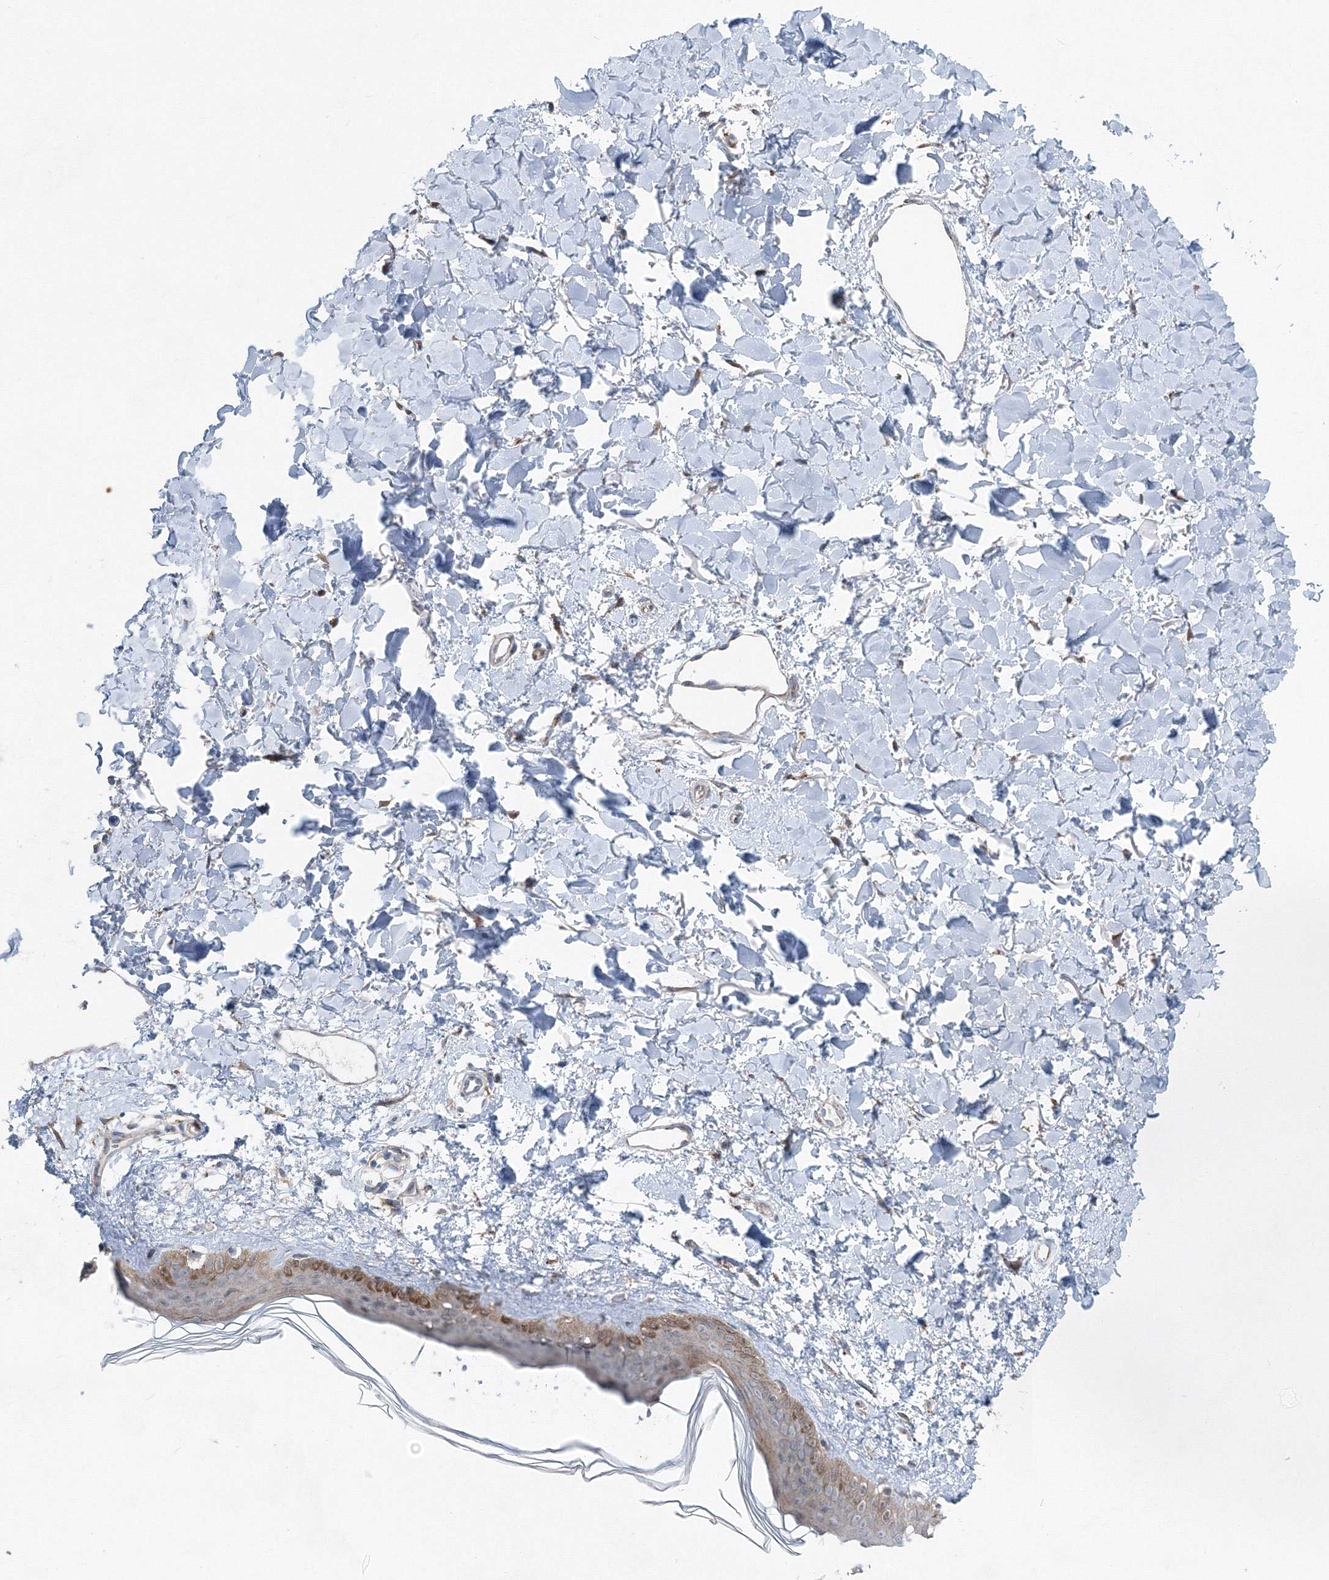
{"staining": {"intensity": "weak", "quantity": ">75%", "location": "cytoplasmic/membranous"}, "tissue": "skin", "cell_type": "Fibroblasts", "image_type": "normal", "snomed": [{"axis": "morphology", "description": "Normal tissue, NOS"}, {"axis": "topography", "description": "Skin"}], "caption": "This photomicrograph shows IHC staining of normal human skin, with low weak cytoplasmic/membranous staining in approximately >75% of fibroblasts.", "gene": "TPRKB", "patient": {"sex": "female", "age": 58}}